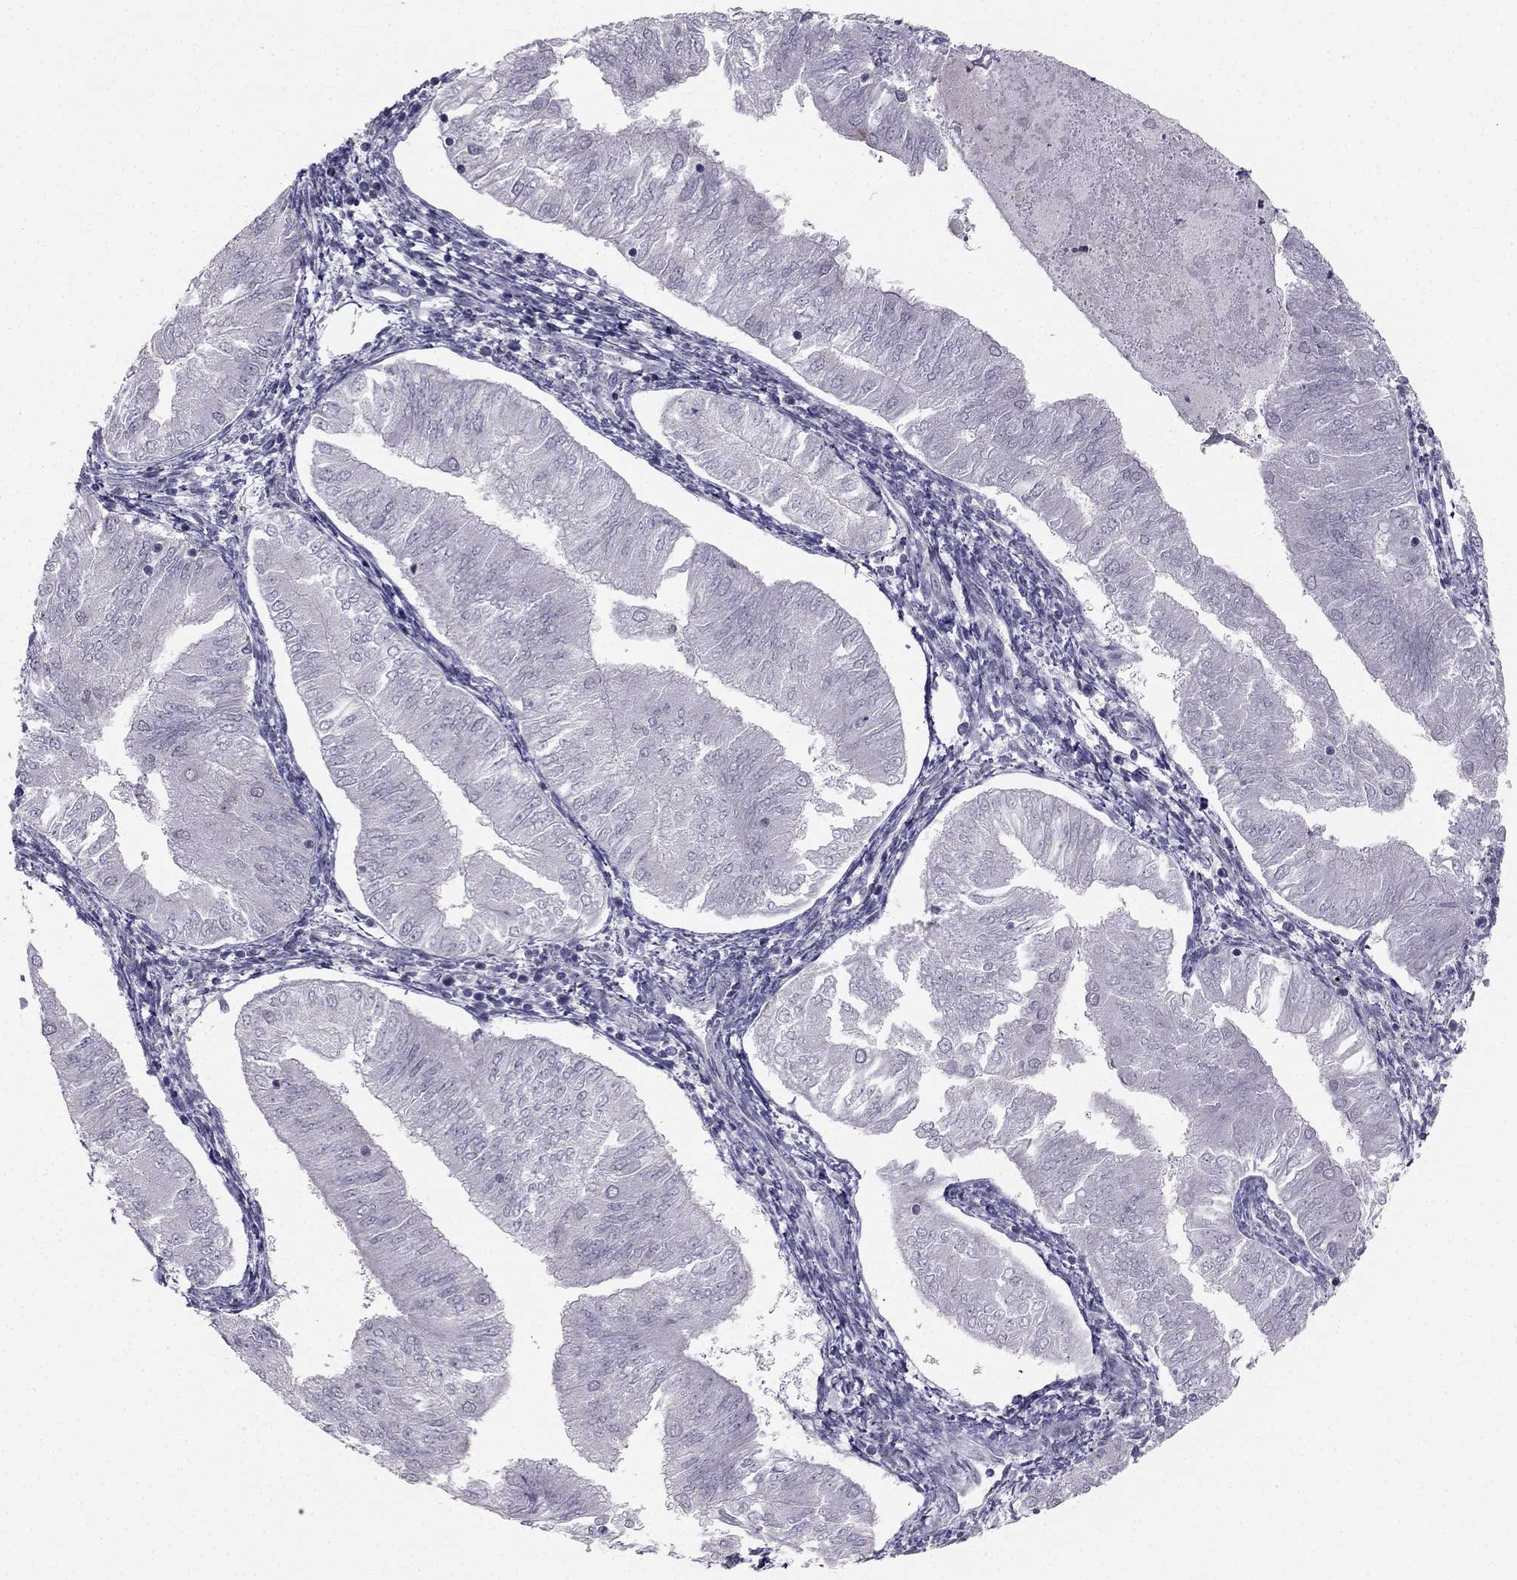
{"staining": {"intensity": "negative", "quantity": "none", "location": "none"}, "tissue": "endometrial cancer", "cell_type": "Tumor cells", "image_type": "cancer", "snomed": [{"axis": "morphology", "description": "Adenocarcinoma, NOS"}, {"axis": "topography", "description": "Endometrium"}], "caption": "This is an IHC micrograph of endometrial adenocarcinoma. There is no expression in tumor cells.", "gene": "TRPS1", "patient": {"sex": "female", "age": 53}}